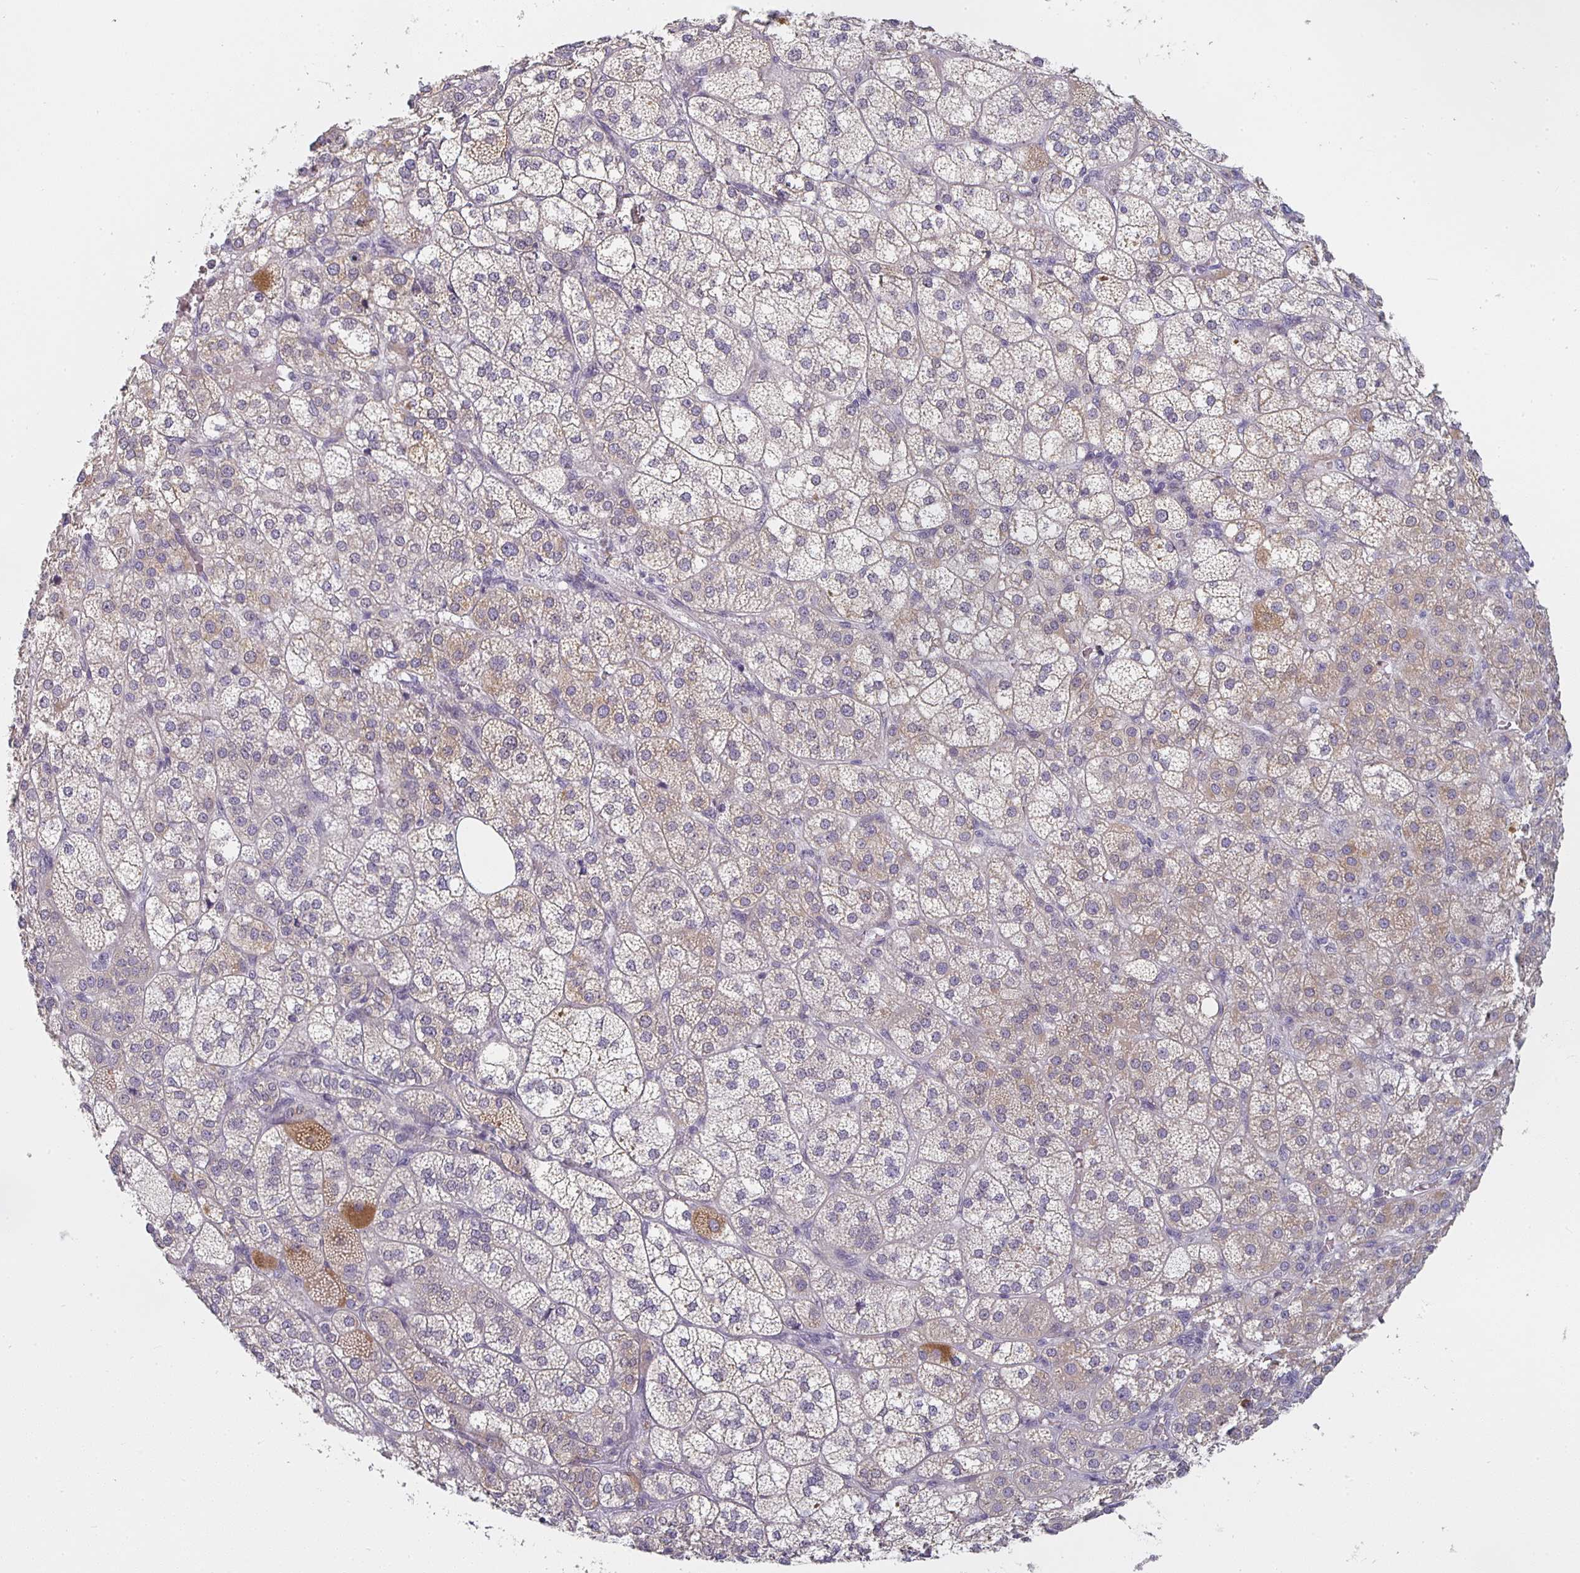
{"staining": {"intensity": "moderate", "quantity": "25%-75%", "location": "cytoplasmic/membranous"}, "tissue": "adrenal gland", "cell_type": "Glandular cells", "image_type": "normal", "snomed": [{"axis": "morphology", "description": "Normal tissue, NOS"}, {"axis": "topography", "description": "Adrenal gland"}], "caption": "IHC (DAB) staining of normal adrenal gland shows moderate cytoplasmic/membranous protein staining in approximately 25%-75% of glandular cells.", "gene": "CTHRC1", "patient": {"sex": "female", "age": 60}}